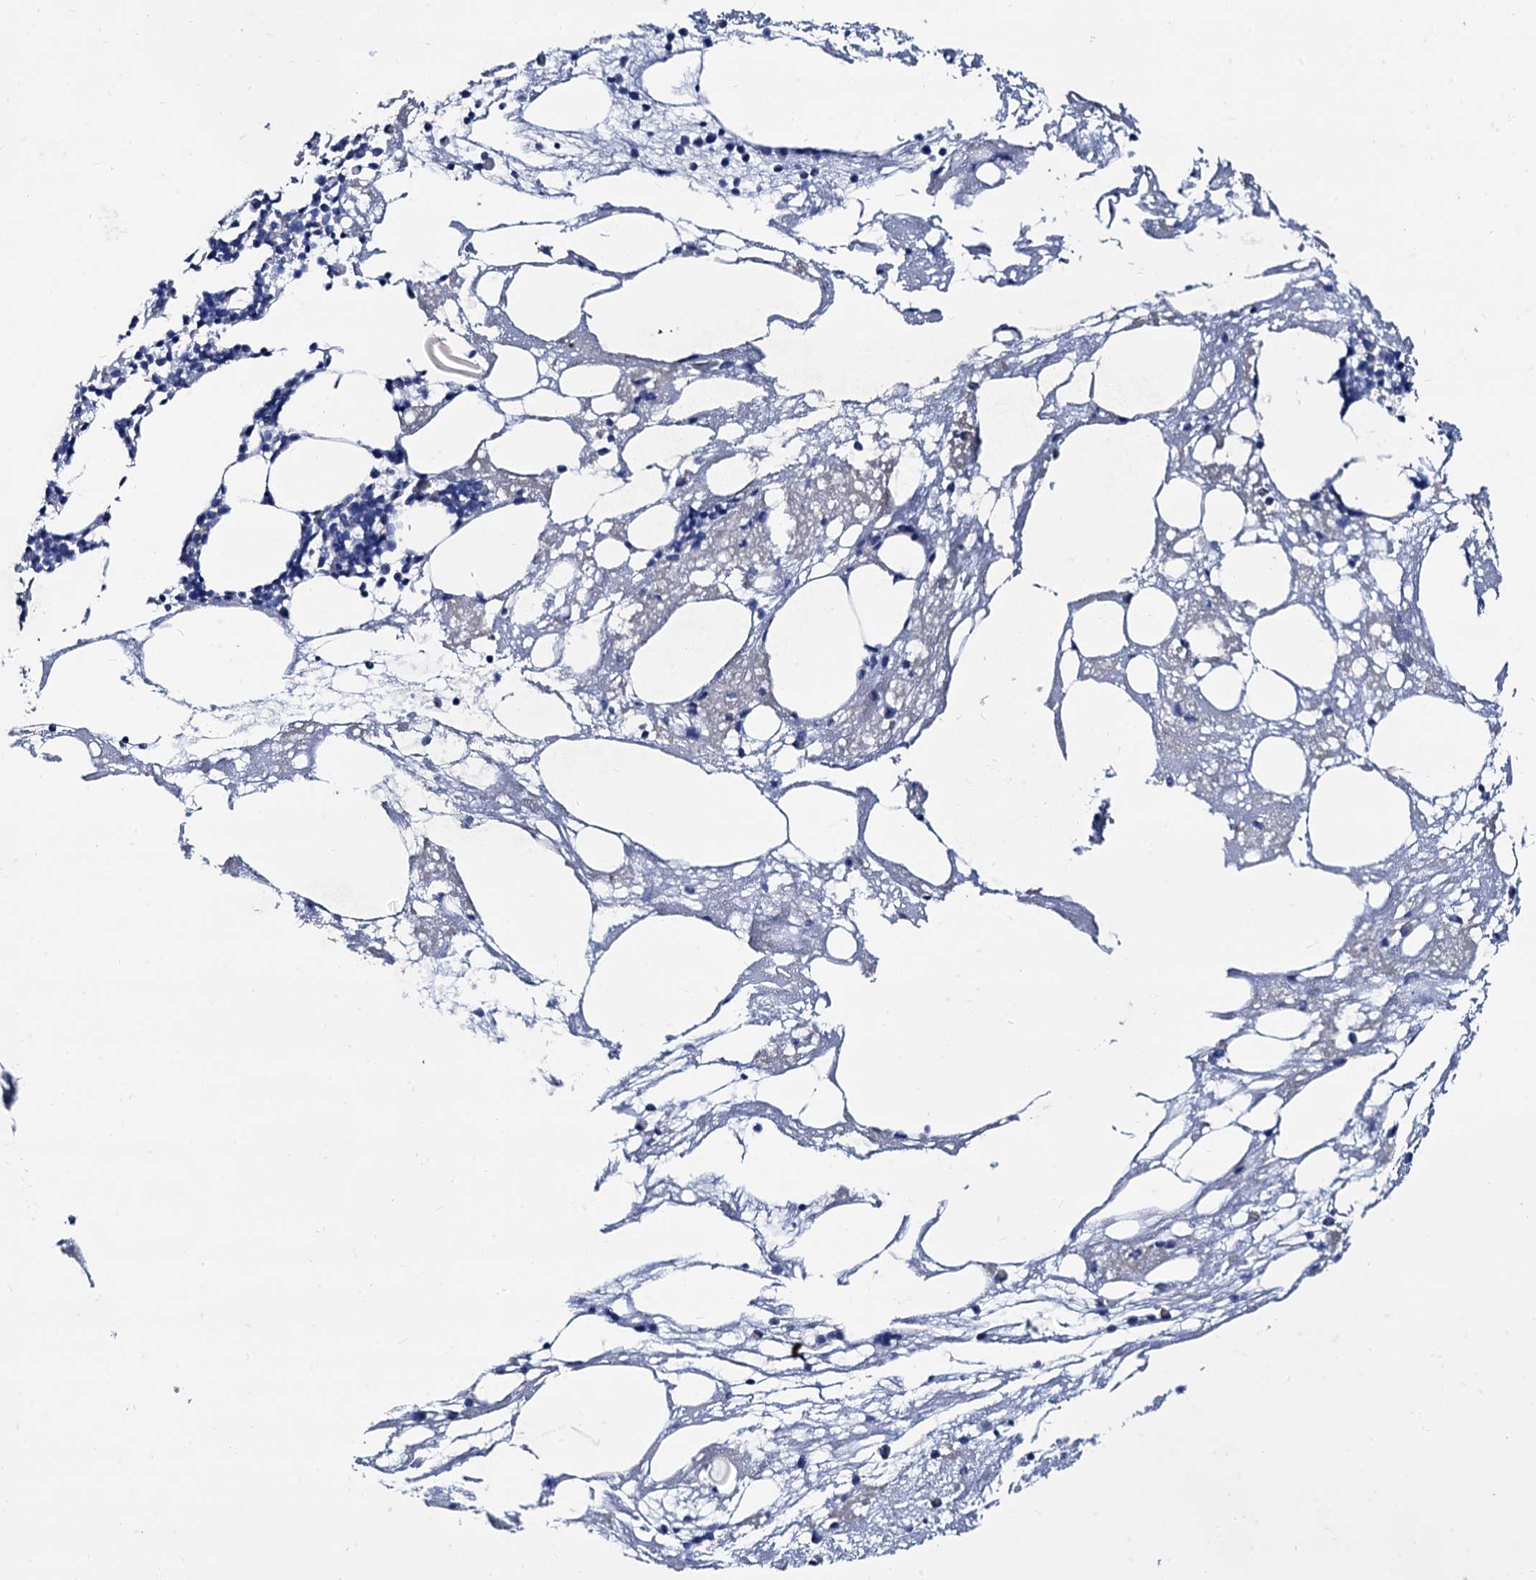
{"staining": {"intensity": "negative", "quantity": "none", "location": "none"}, "tissue": "bone marrow", "cell_type": "Hematopoietic cells", "image_type": "normal", "snomed": [{"axis": "morphology", "description": "Normal tissue, NOS"}, {"axis": "topography", "description": "Bone marrow"}], "caption": "Immunohistochemical staining of benign bone marrow demonstrates no significant expression in hematopoietic cells. The staining was performed using DAB (3,3'-diaminobenzidine) to visualize the protein expression in brown, while the nuclei were stained in blue with hematoxylin (Magnification: 20x).", "gene": "FOXR2", "patient": {"sex": "male", "age": 78}}